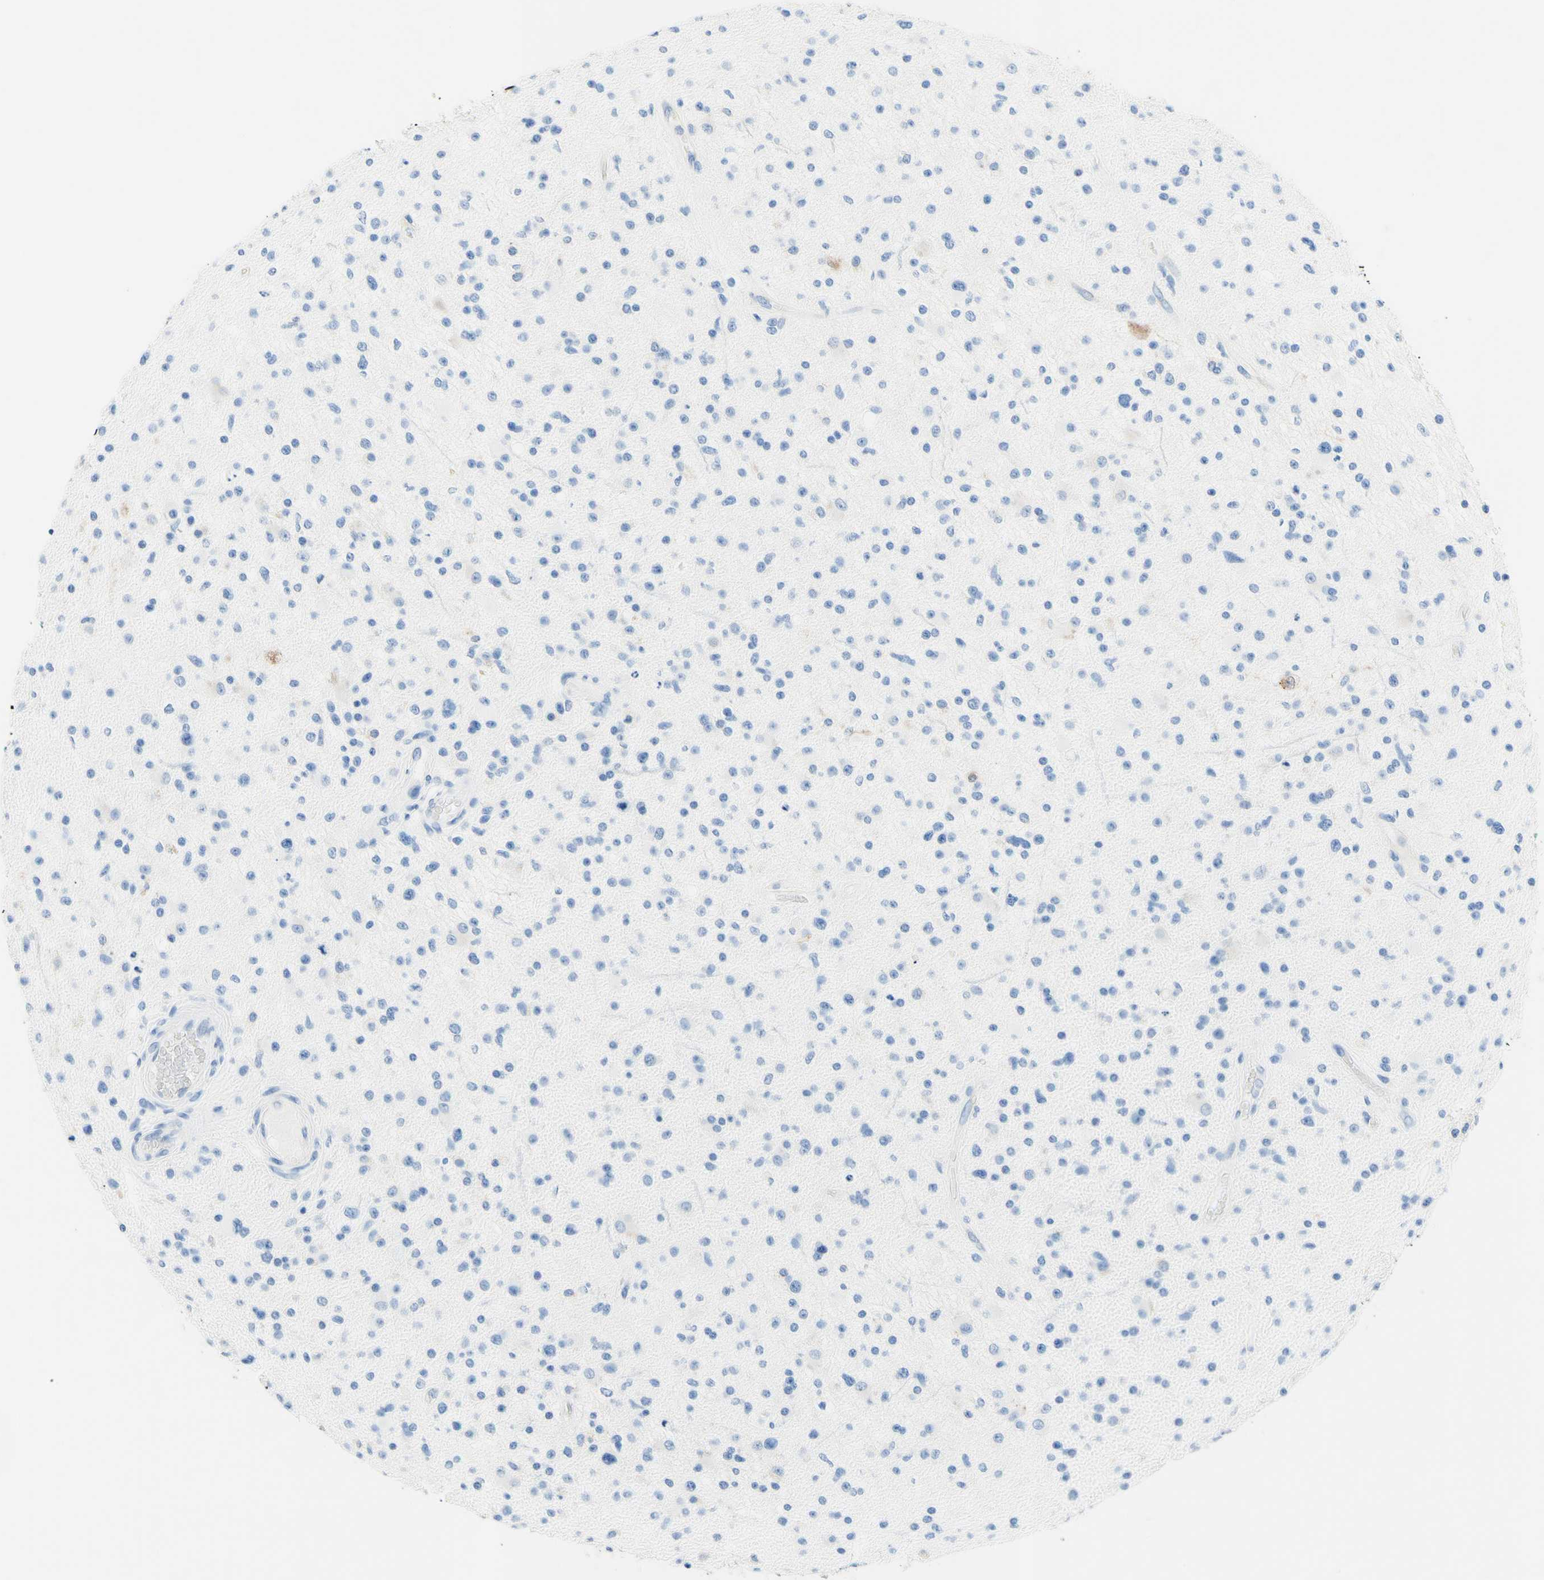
{"staining": {"intensity": "negative", "quantity": "none", "location": "none"}, "tissue": "glioma", "cell_type": "Tumor cells", "image_type": "cancer", "snomed": [{"axis": "morphology", "description": "Glioma, malignant, High grade"}, {"axis": "topography", "description": "Brain"}], "caption": "IHC of human malignant glioma (high-grade) displays no staining in tumor cells. The staining is performed using DAB brown chromogen with nuclei counter-stained in using hematoxylin.", "gene": "HPCA", "patient": {"sex": "male", "age": 33}}